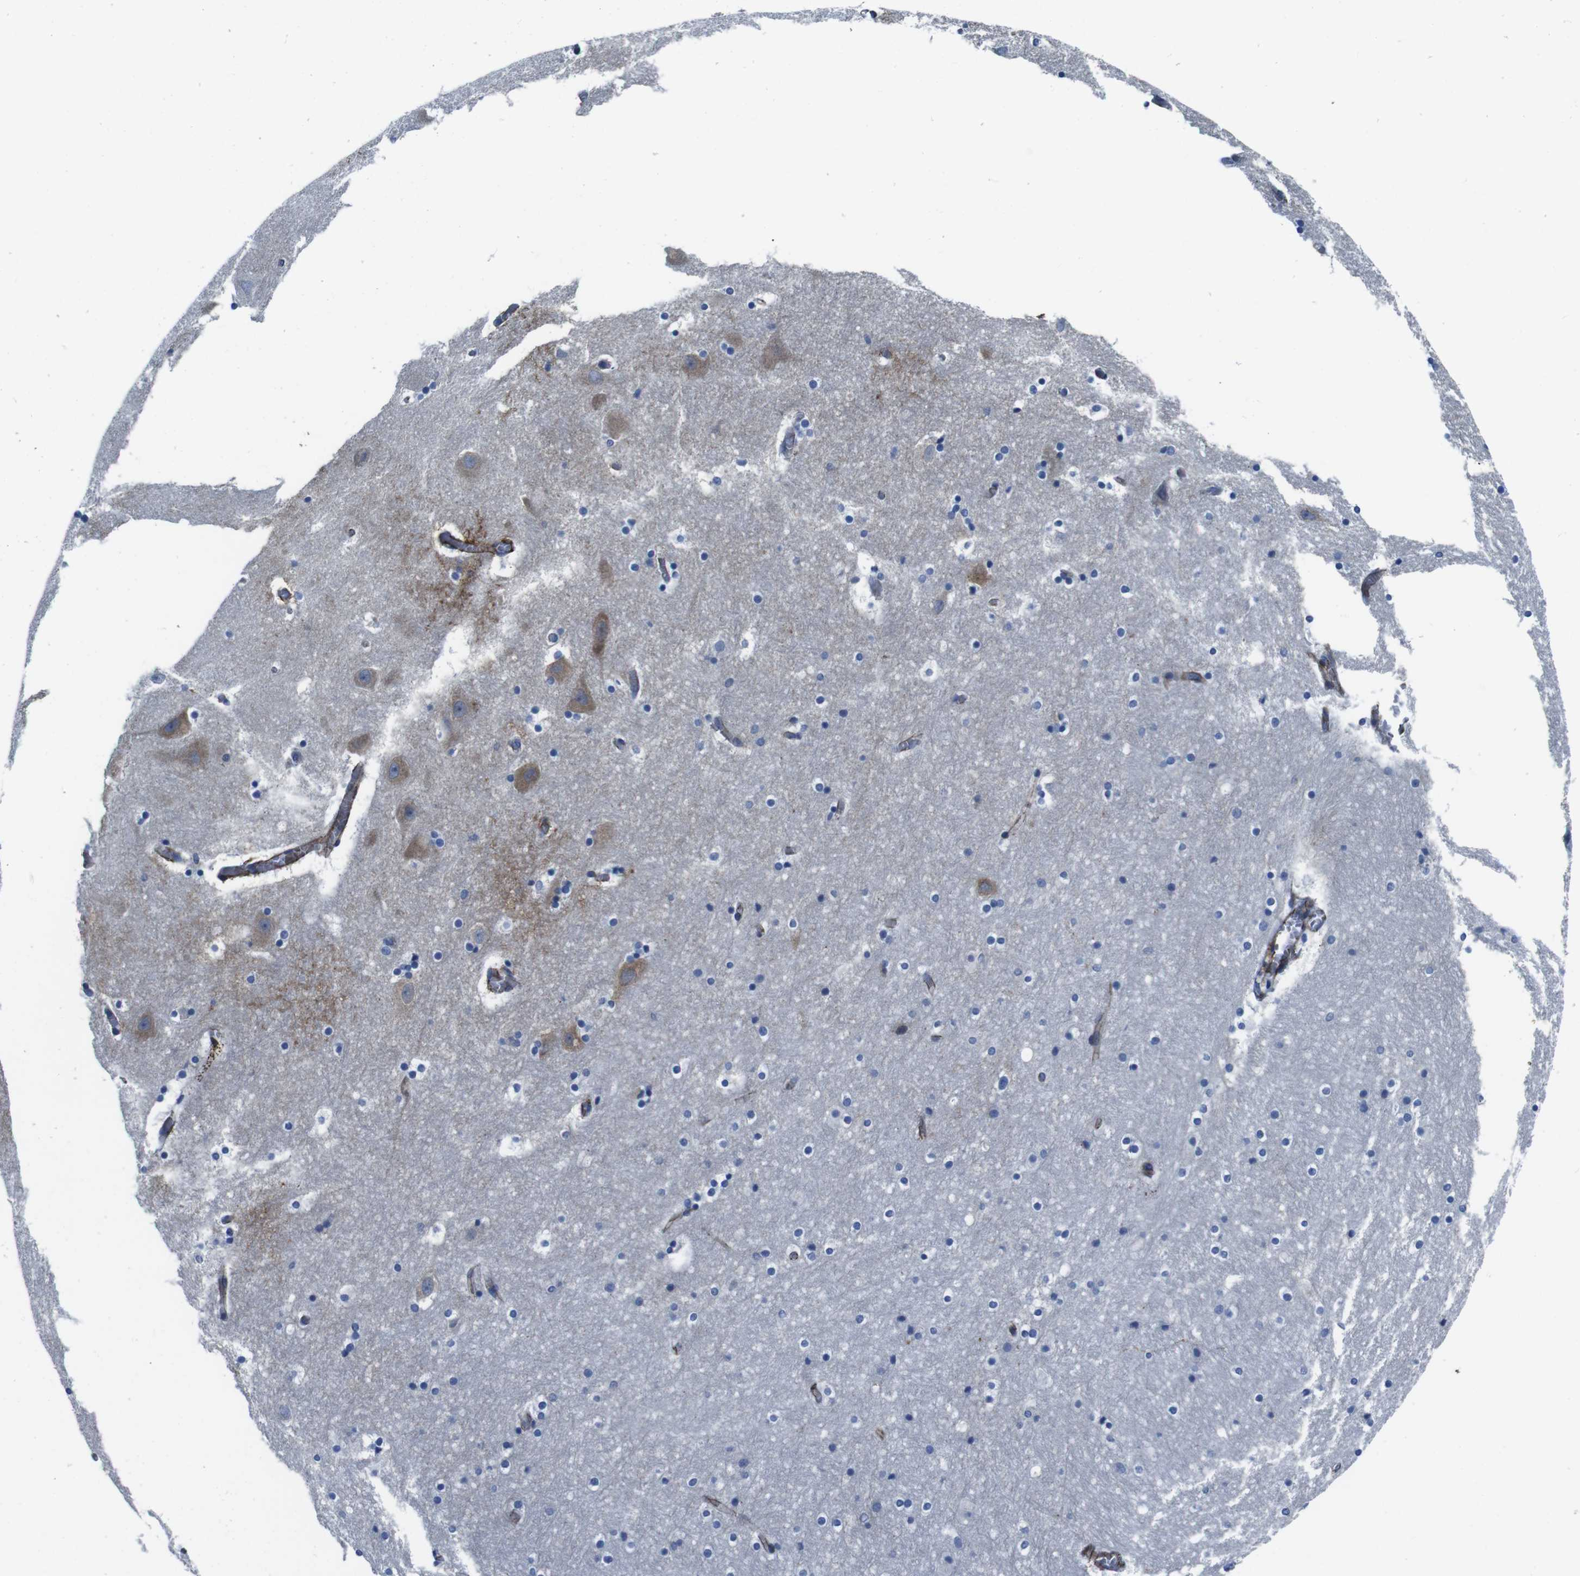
{"staining": {"intensity": "moderate", "quantity": "<25%", "location": "cytoplasmic/membranous"}, "tissue": "hippocampus", "cell_type": "Glial cells", "image_type": "normal", "snomed": [{"axis": "morphology", "description": "Normal tissue, NOS"}, {"axis": "topography", "description": "Hippocampus"}], "caption": "DAB (3,3'-diaminobenzidine) immunohistochemical staining of unremarkable hippocampus reveals moderate cytoplasmic/membranous protein expression in approximately <25% of glial cells. (IHC, brightfield microscopy, high magnification).", "gene": "NUMB", "patient": {"sex": "male", "age": 45}}